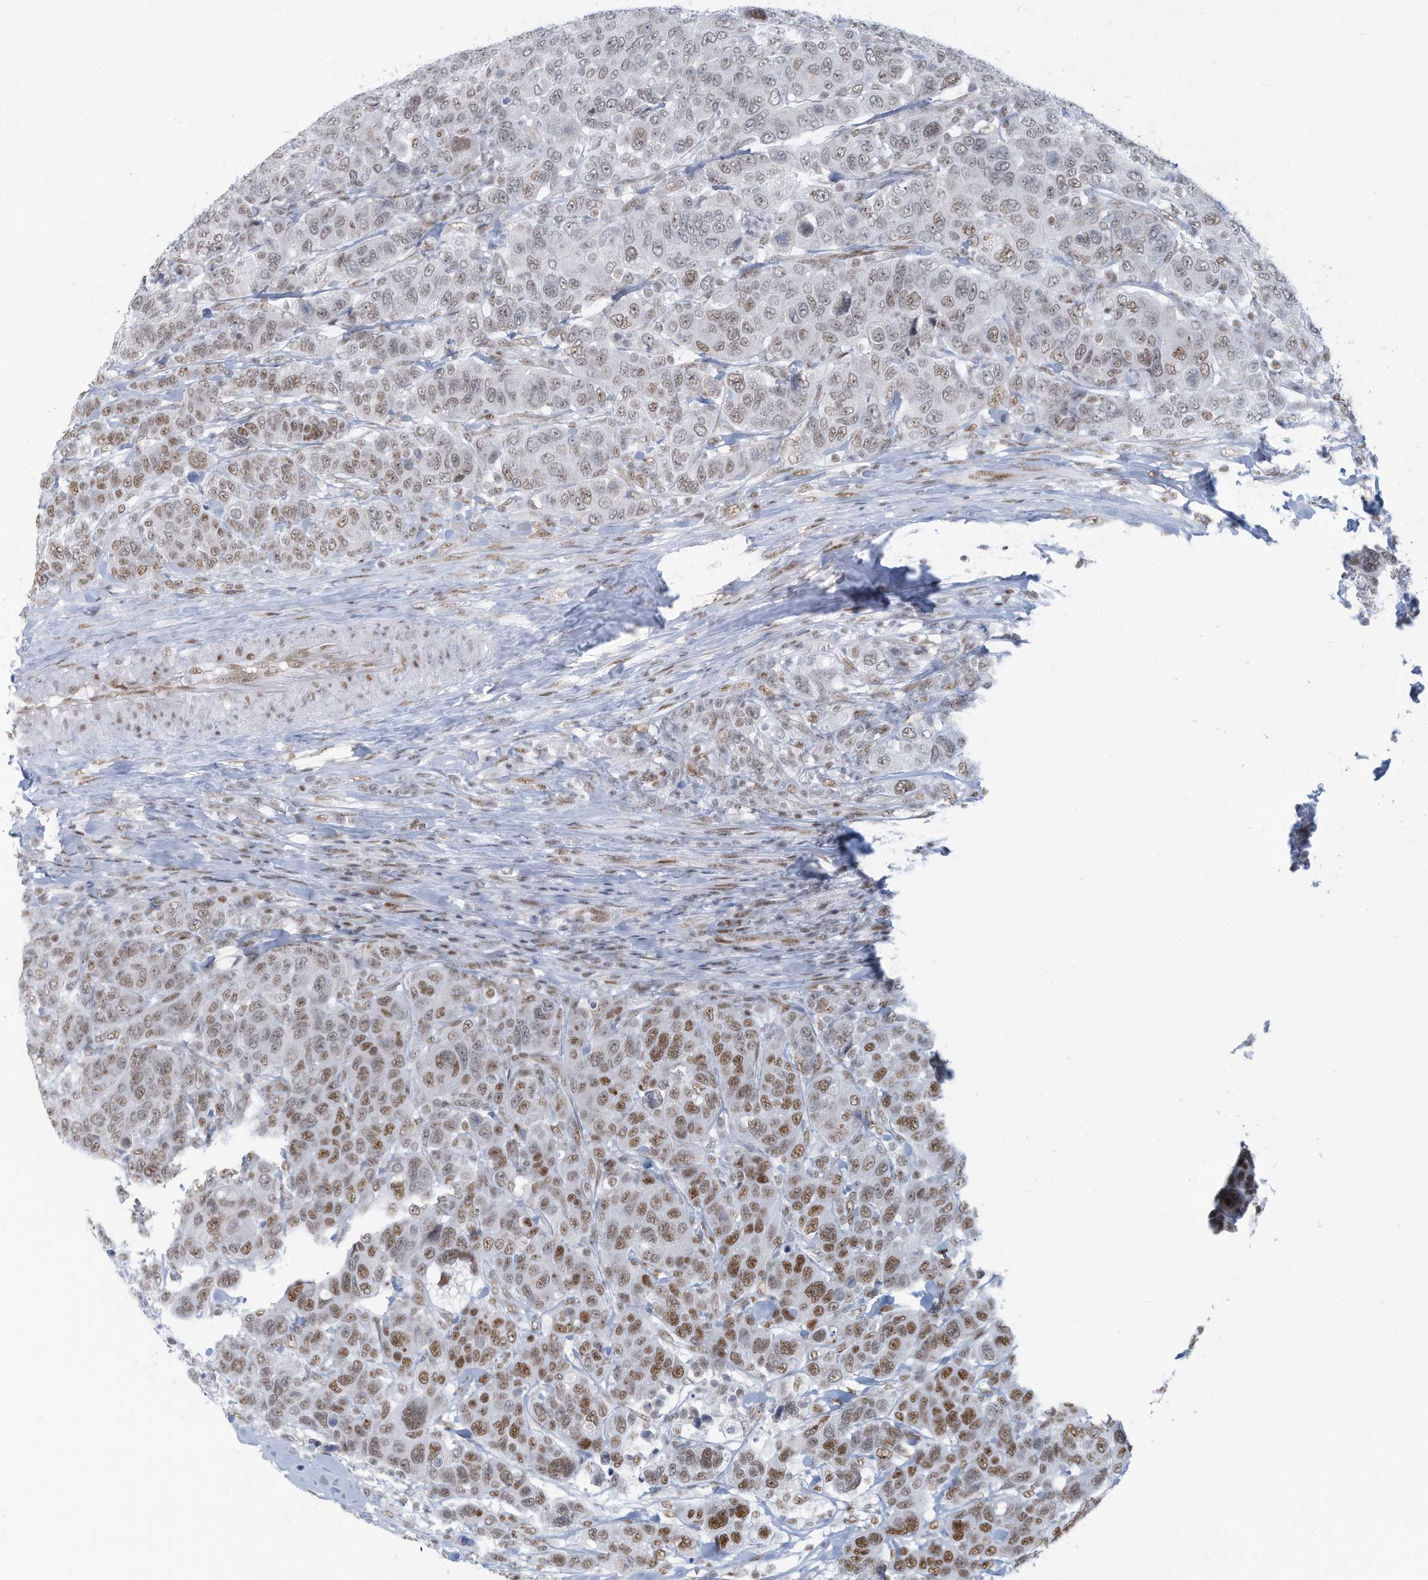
{"staining": {"intensity": "moderate", "quantity": ">75%", "location": "nuclear"}, "tissue": "breast cancer", "cell_type": "Tumor cells", "image_type": "cancer", "snomed": [{"axis": "morphology", "description": "Duct carcinoma"}, {"axis": "topography", "description": "Breast"}], "caption": "The image reveals a brown stain indicating the presence of a protein in the nuclear of tumor cells in breast intraductal carcinoma.", "gene": "SARNP", "patient": {"sex": "female", "age": 37}}